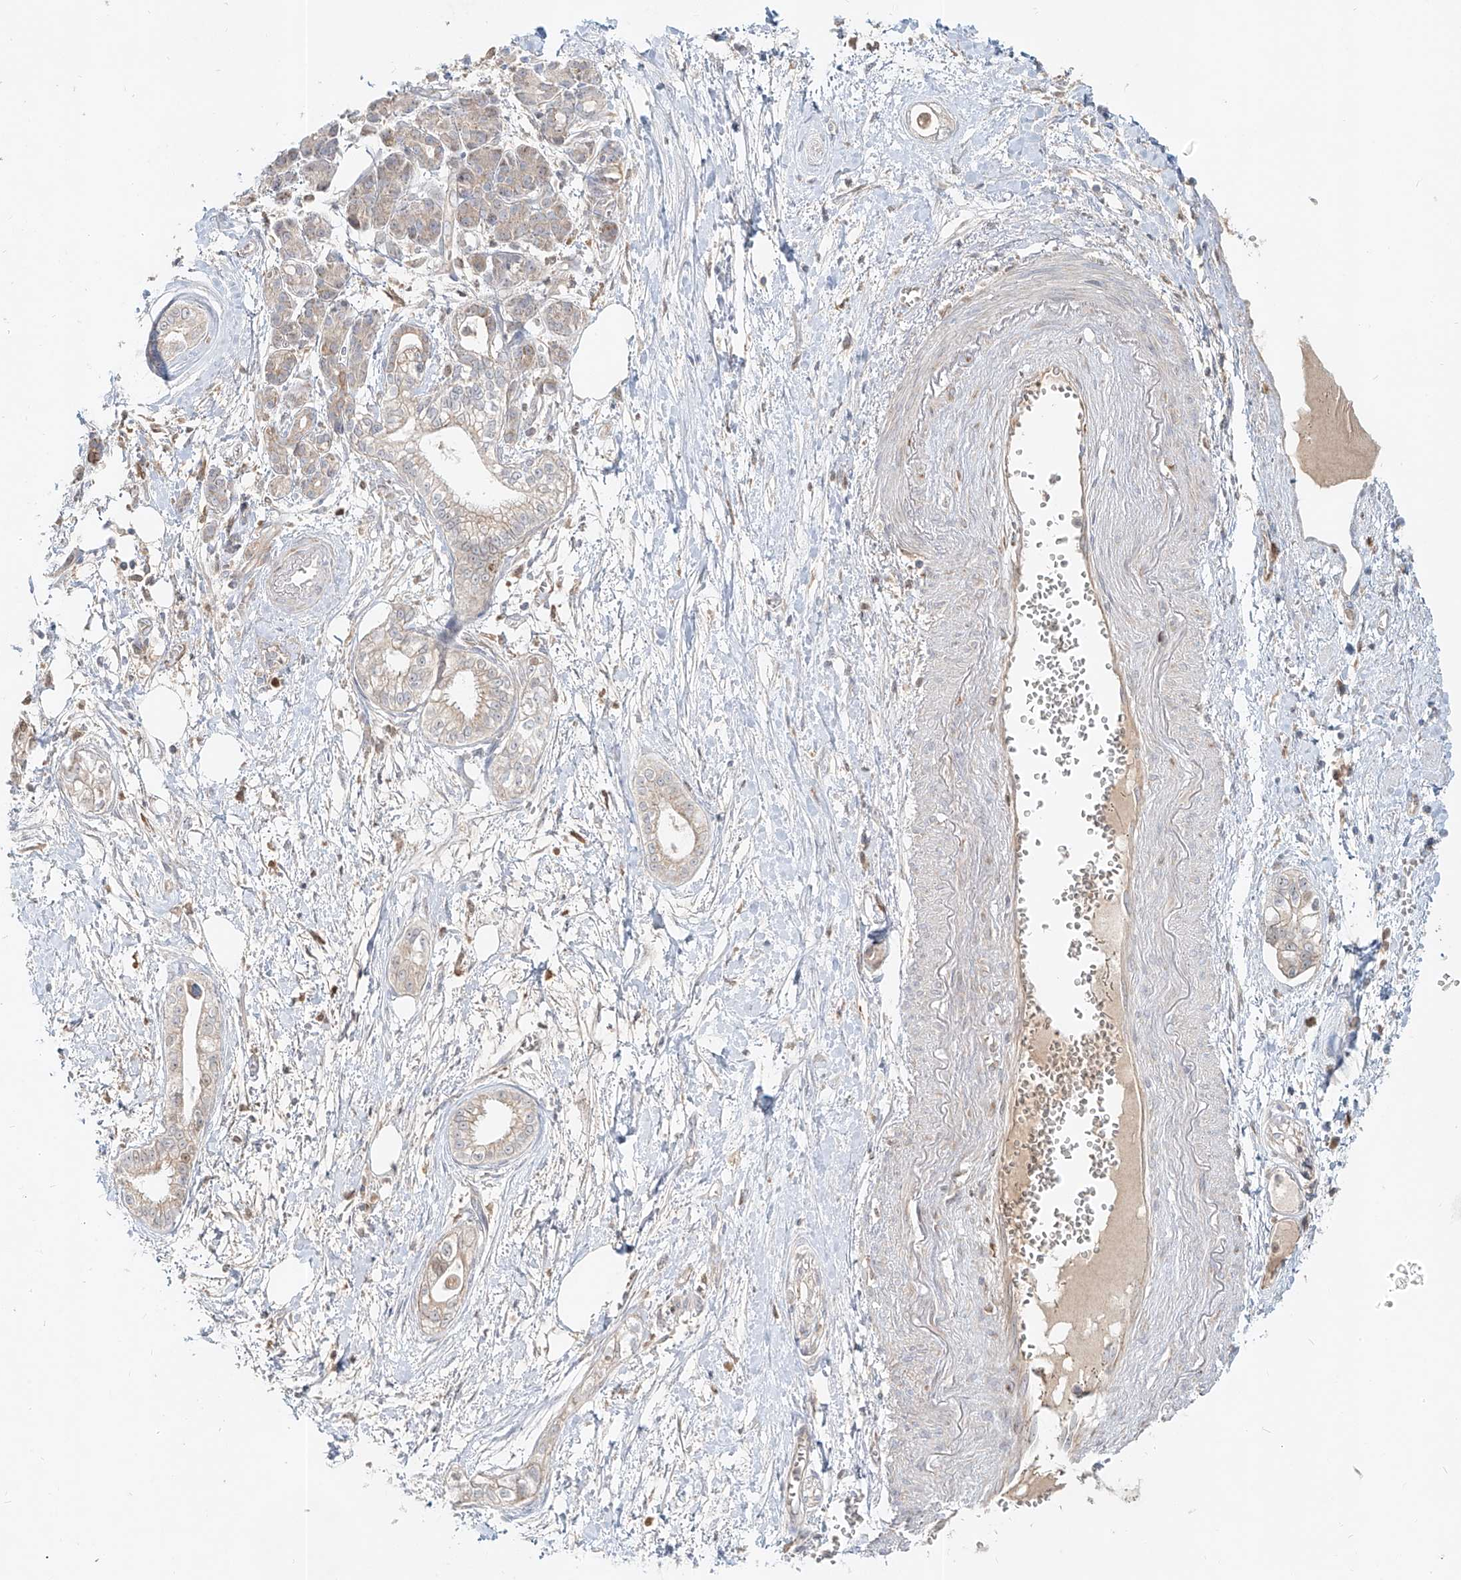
{"staining": {"intensity": "negative", "quantity": "none", "location": "none"}, "tissue": "pancreatic cancer", "cell_type": "Tumor cells", "image_type": "cancer", "snomed": [{"axis": "morphology", "description": "Adenocarcinoma, NOS"}, {"axis": "topography", "description": "Pancreas"}], "caption": "Adenocarcinoma (pancreatic) stained for a protein using IHC shows no staining tumor cells.", "gene": "FGD2", "patient": {"sex": "male", "age": 68}}